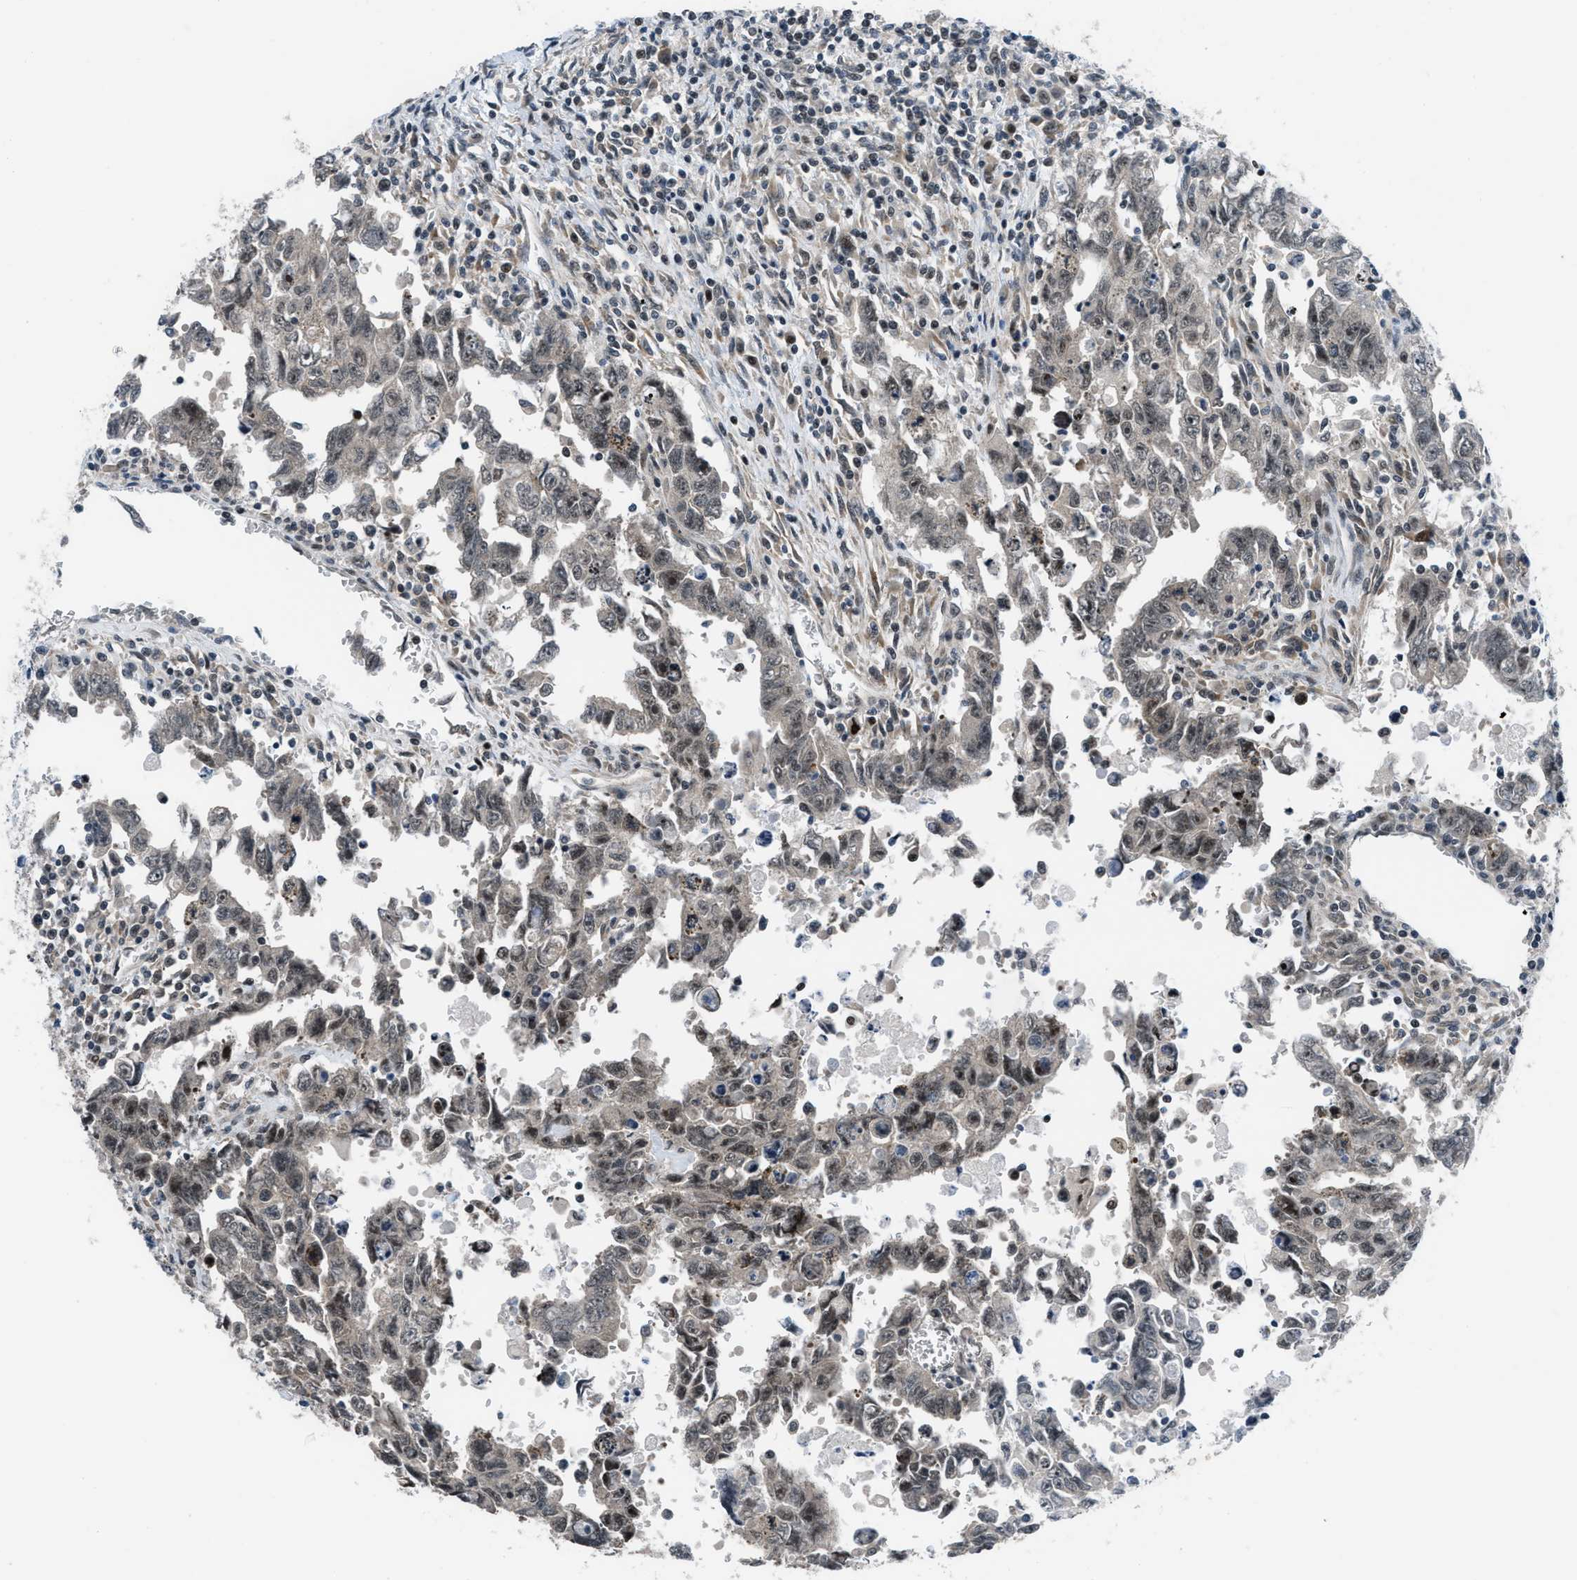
{"staining": {"intensity": "weak", "quantity": "25%-75%", "location": "nuclear"}, "tissue": "testis cancer", "cell_type": "Tumor cells", "image_type": "cancer", "snomed": [{"axis": "morphology", "description": "Carcinoma, Embryonal, NOS"}, {"axis": "topography", "description": "Testis"}], "caption": "Tumor cells demonstrate low levels of weak nuclear expression in about 25%-75% of cells in human embryonal carcinoma (testis). (DAB IHC, brown staining for protein, blue staining for nuclei).", "gene": "SETD5", "patient": {"sex": "male", "age": 28}}